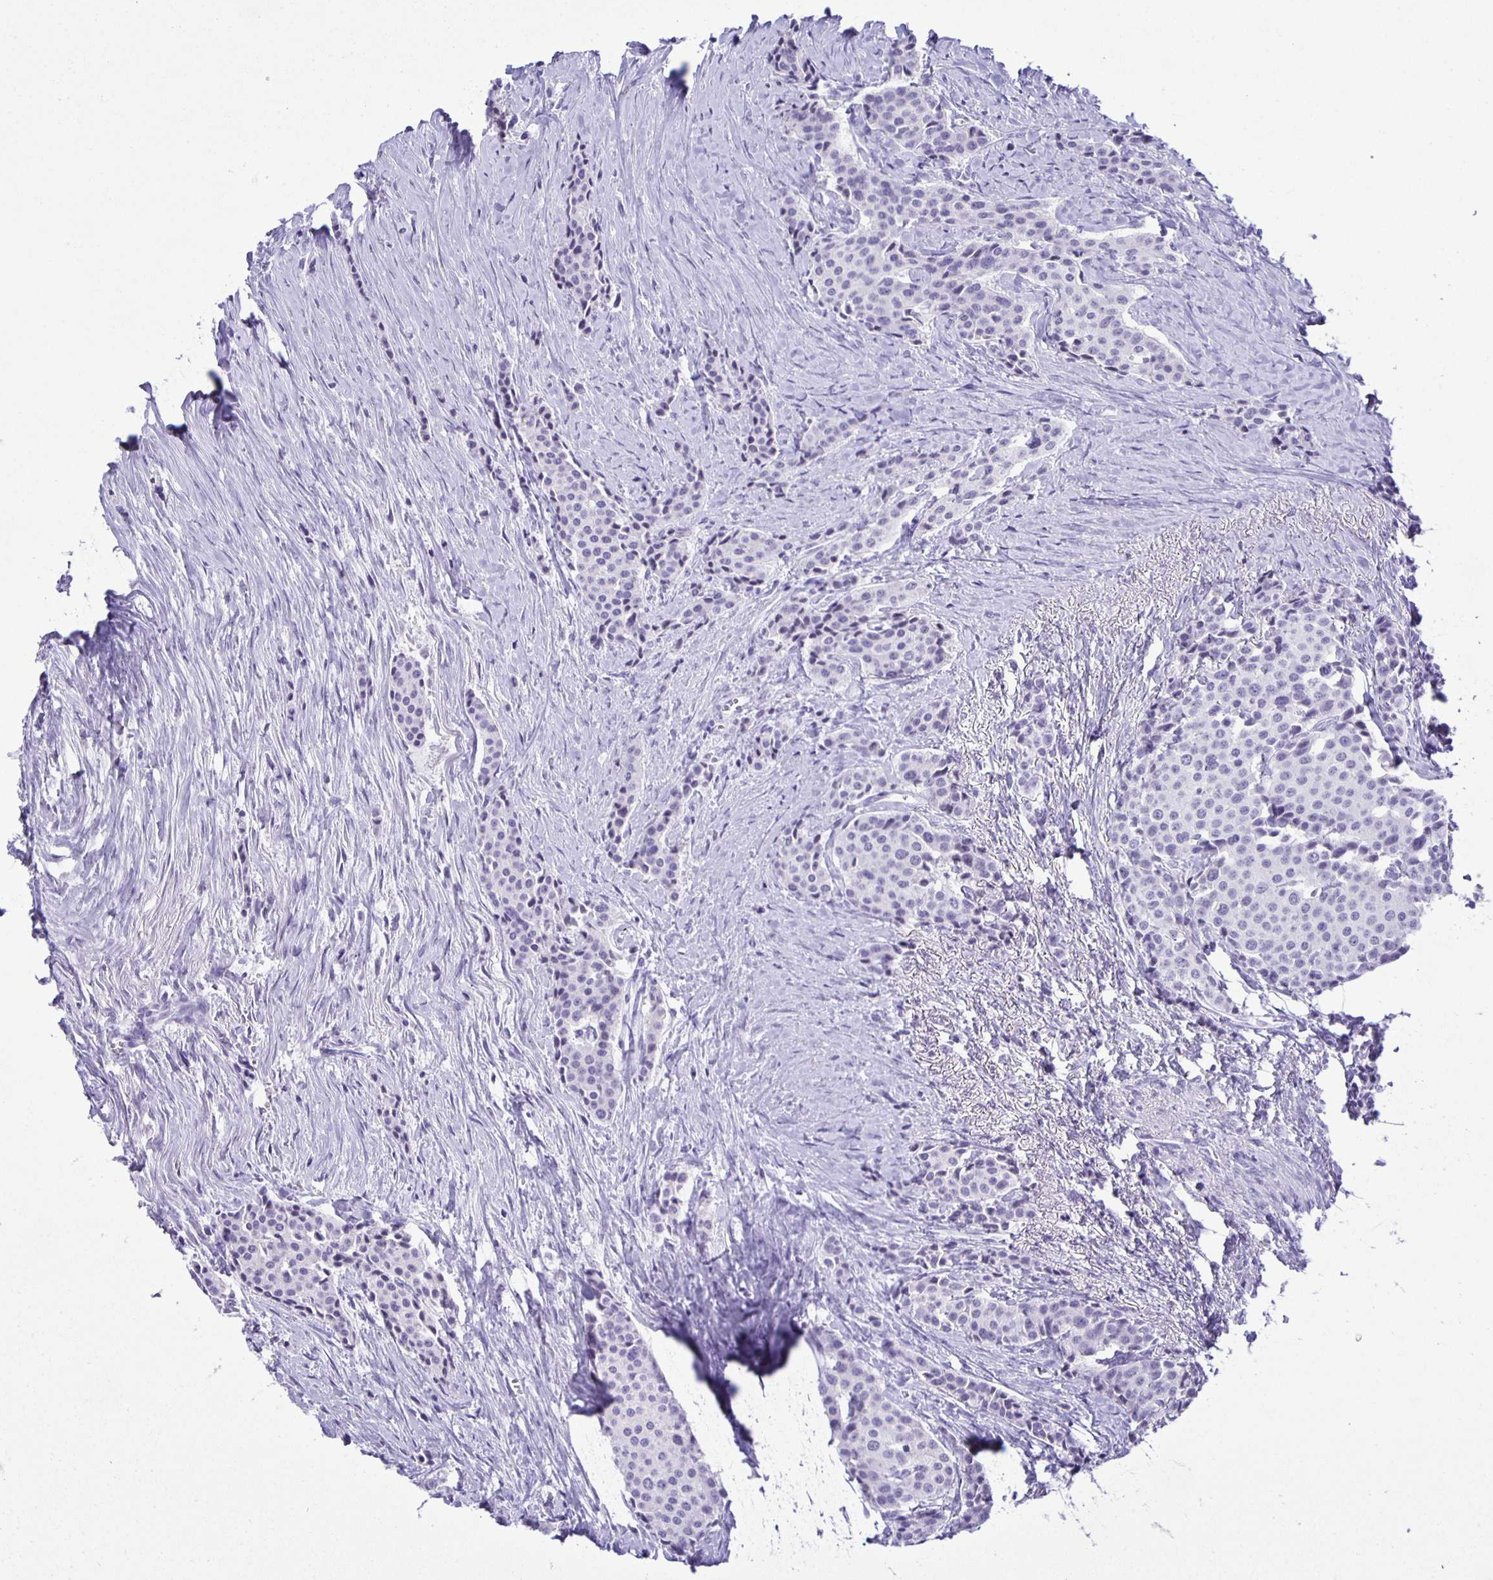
{"staining": {"intensity": "negative", "quantity": "none", "location": "none"}, "tissue": "carcinoid", "cell_type": "Tumor cells", "image_type": "cancer", "snomed": [{"axis": "morphology", "description": "Carcinoid, malignant, NOS"}, {"axis": "topography", "description": "Small intestine"}], "caption": "An image of malignant carcinoid stained for a protein demonstrates no brown staining in tumor cells.", "gene": "EZHIP", "patient": {"sex": "male", "age": 73}}